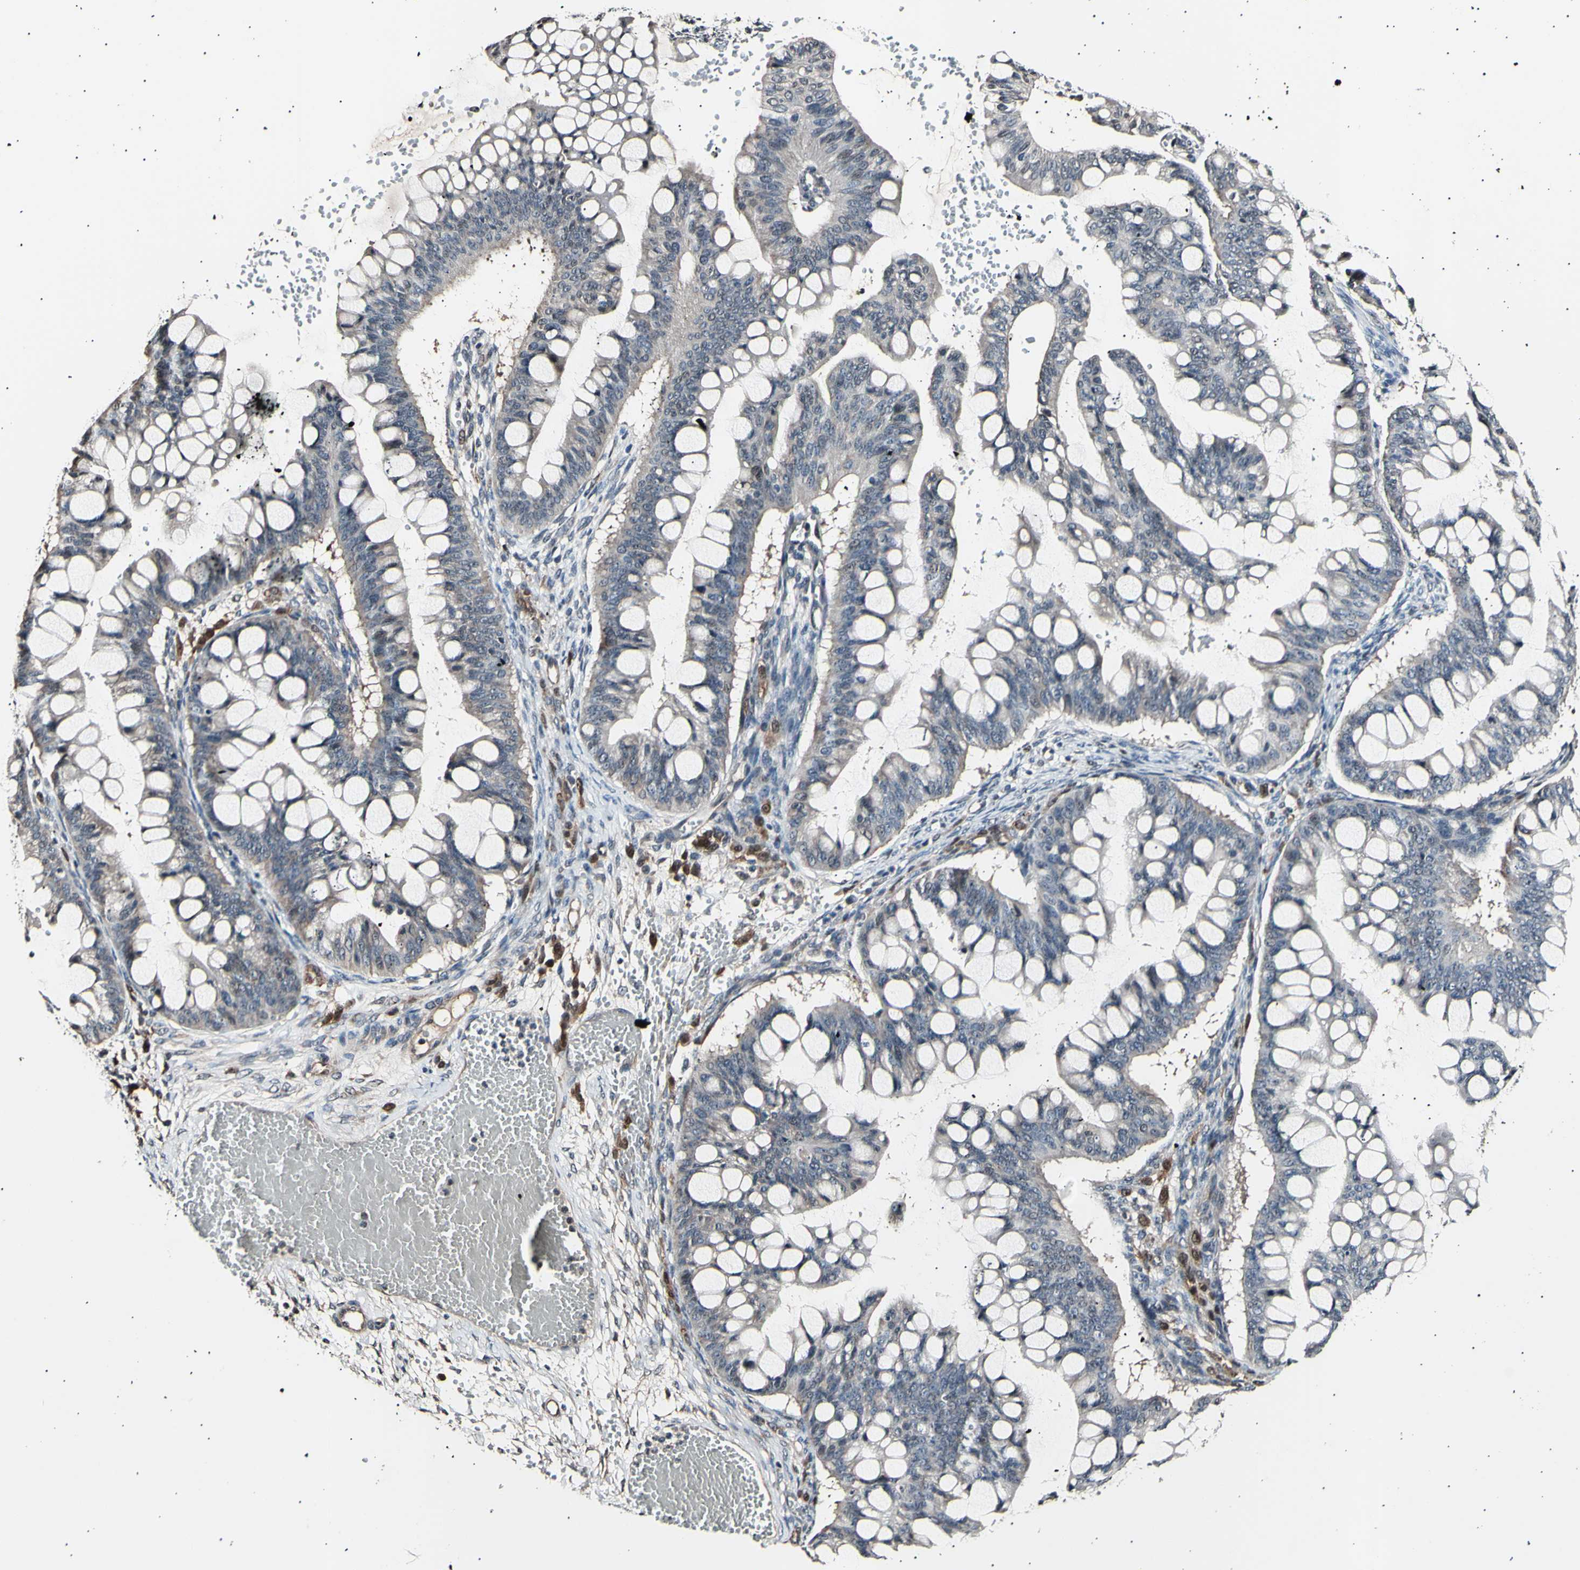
{"staining": {"intensity": "negative", "quantity": "none", "location": "none"}, "tissue": "ovarian cancer", "cell_type": "Tumor cells", "image_type": "cancer", "snomed": [{"axis": "morphology", "description": "Cystadenocarcinoma, mucinous, NOS"}, {"axis": "topography", "description": "Ovary"}], "caption": "DAB immunohistochemical staining of mucinous cystadenocarcinoma (ovarian) displays no significant staining in tumor cells.", "gene": "AK1", "patient": {"sex": "female", "age": 73}}